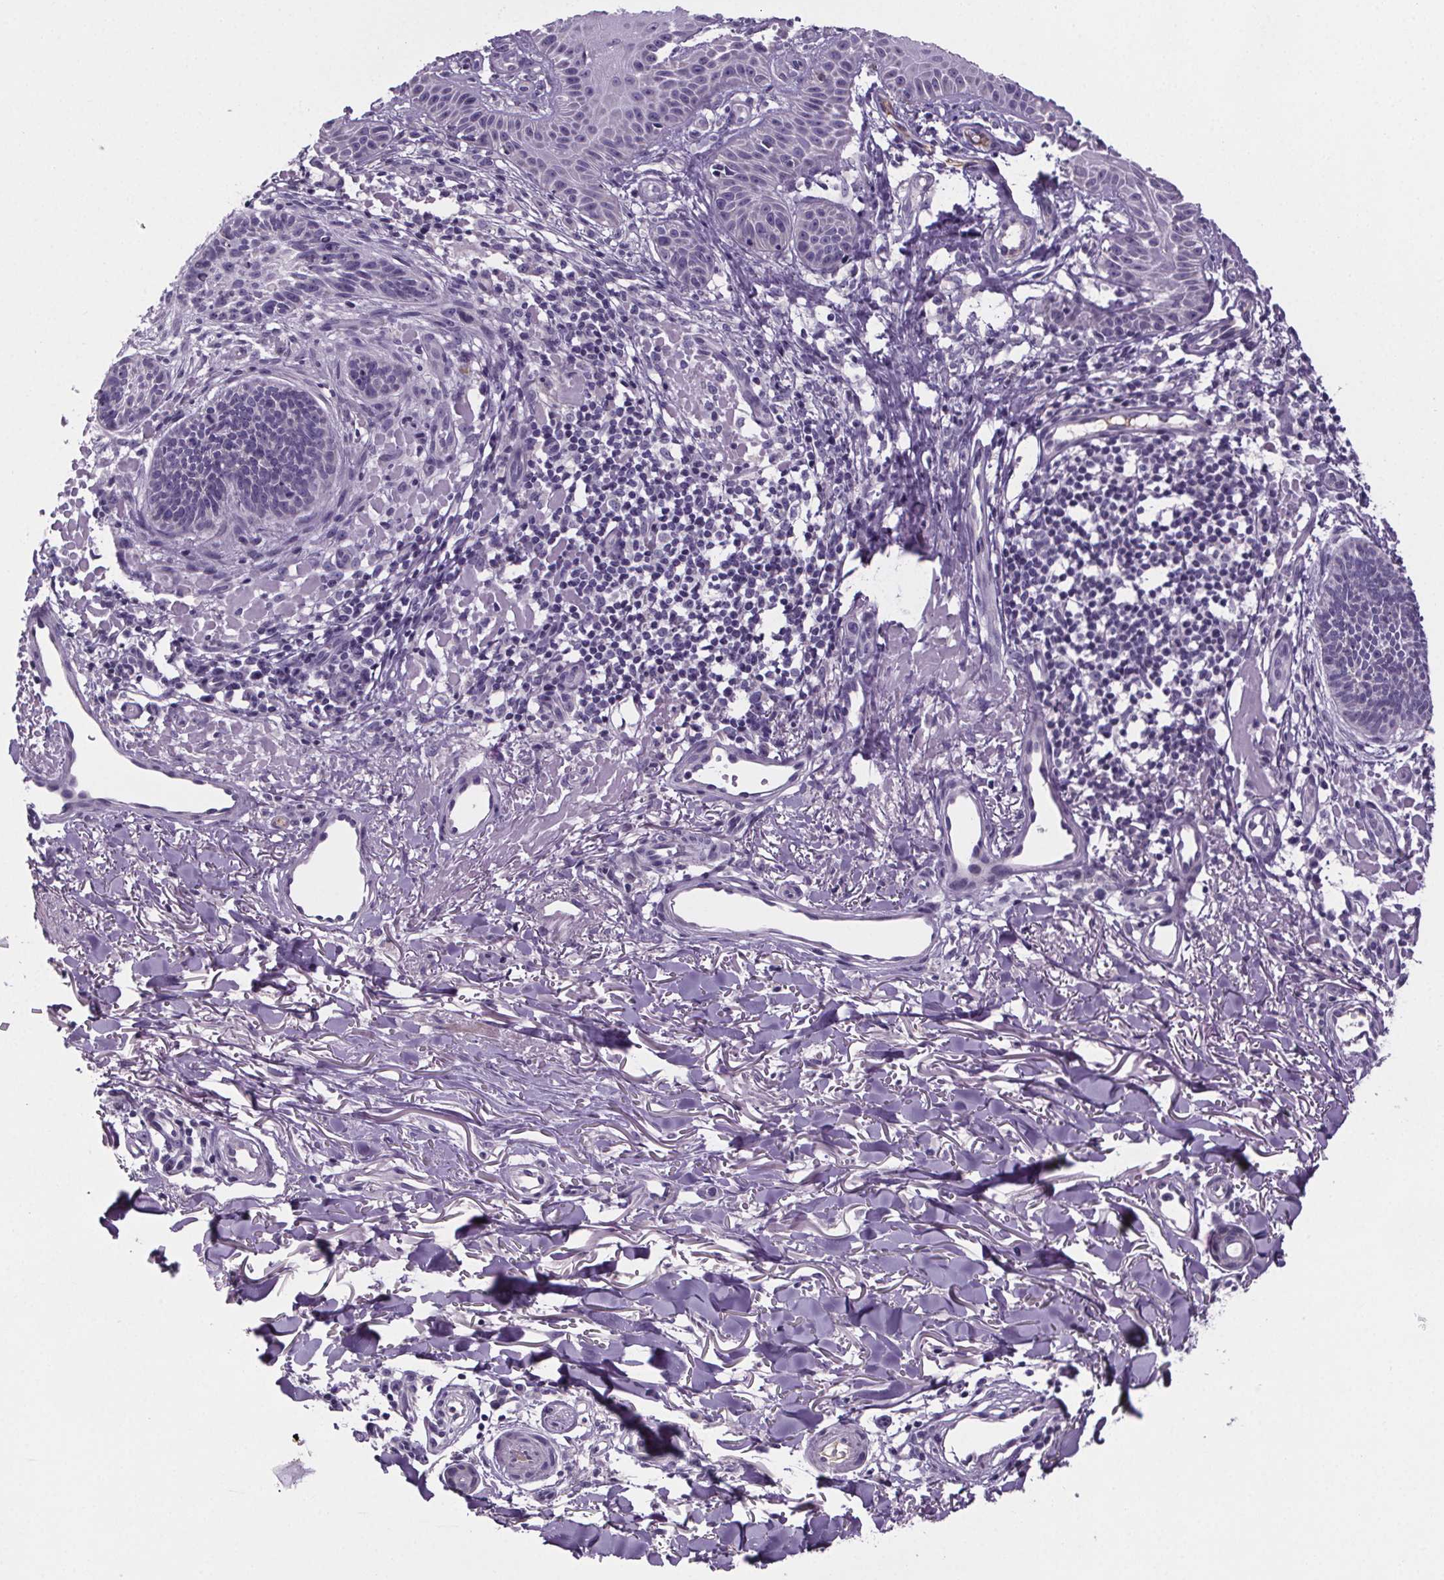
{"staining": {"intensity": "negative", "quantity": "none", "location": "none"}, "tissue": "skin cancer", "cell_type": "Tumor cells", "image_type": "cancer", "snomed": [{"axis": "morphology", "description": "Basal cell carcinoma"}, {"axis": "topography", "description": "Skin"}], "caption": "A high-resolution photomicrograph shows IHC staining of basal cell carcinoma (skin), which reveals no significant staining in tumor cells.", "gene": "CUBN", "patient": {"sex": "male", "age": 88}}